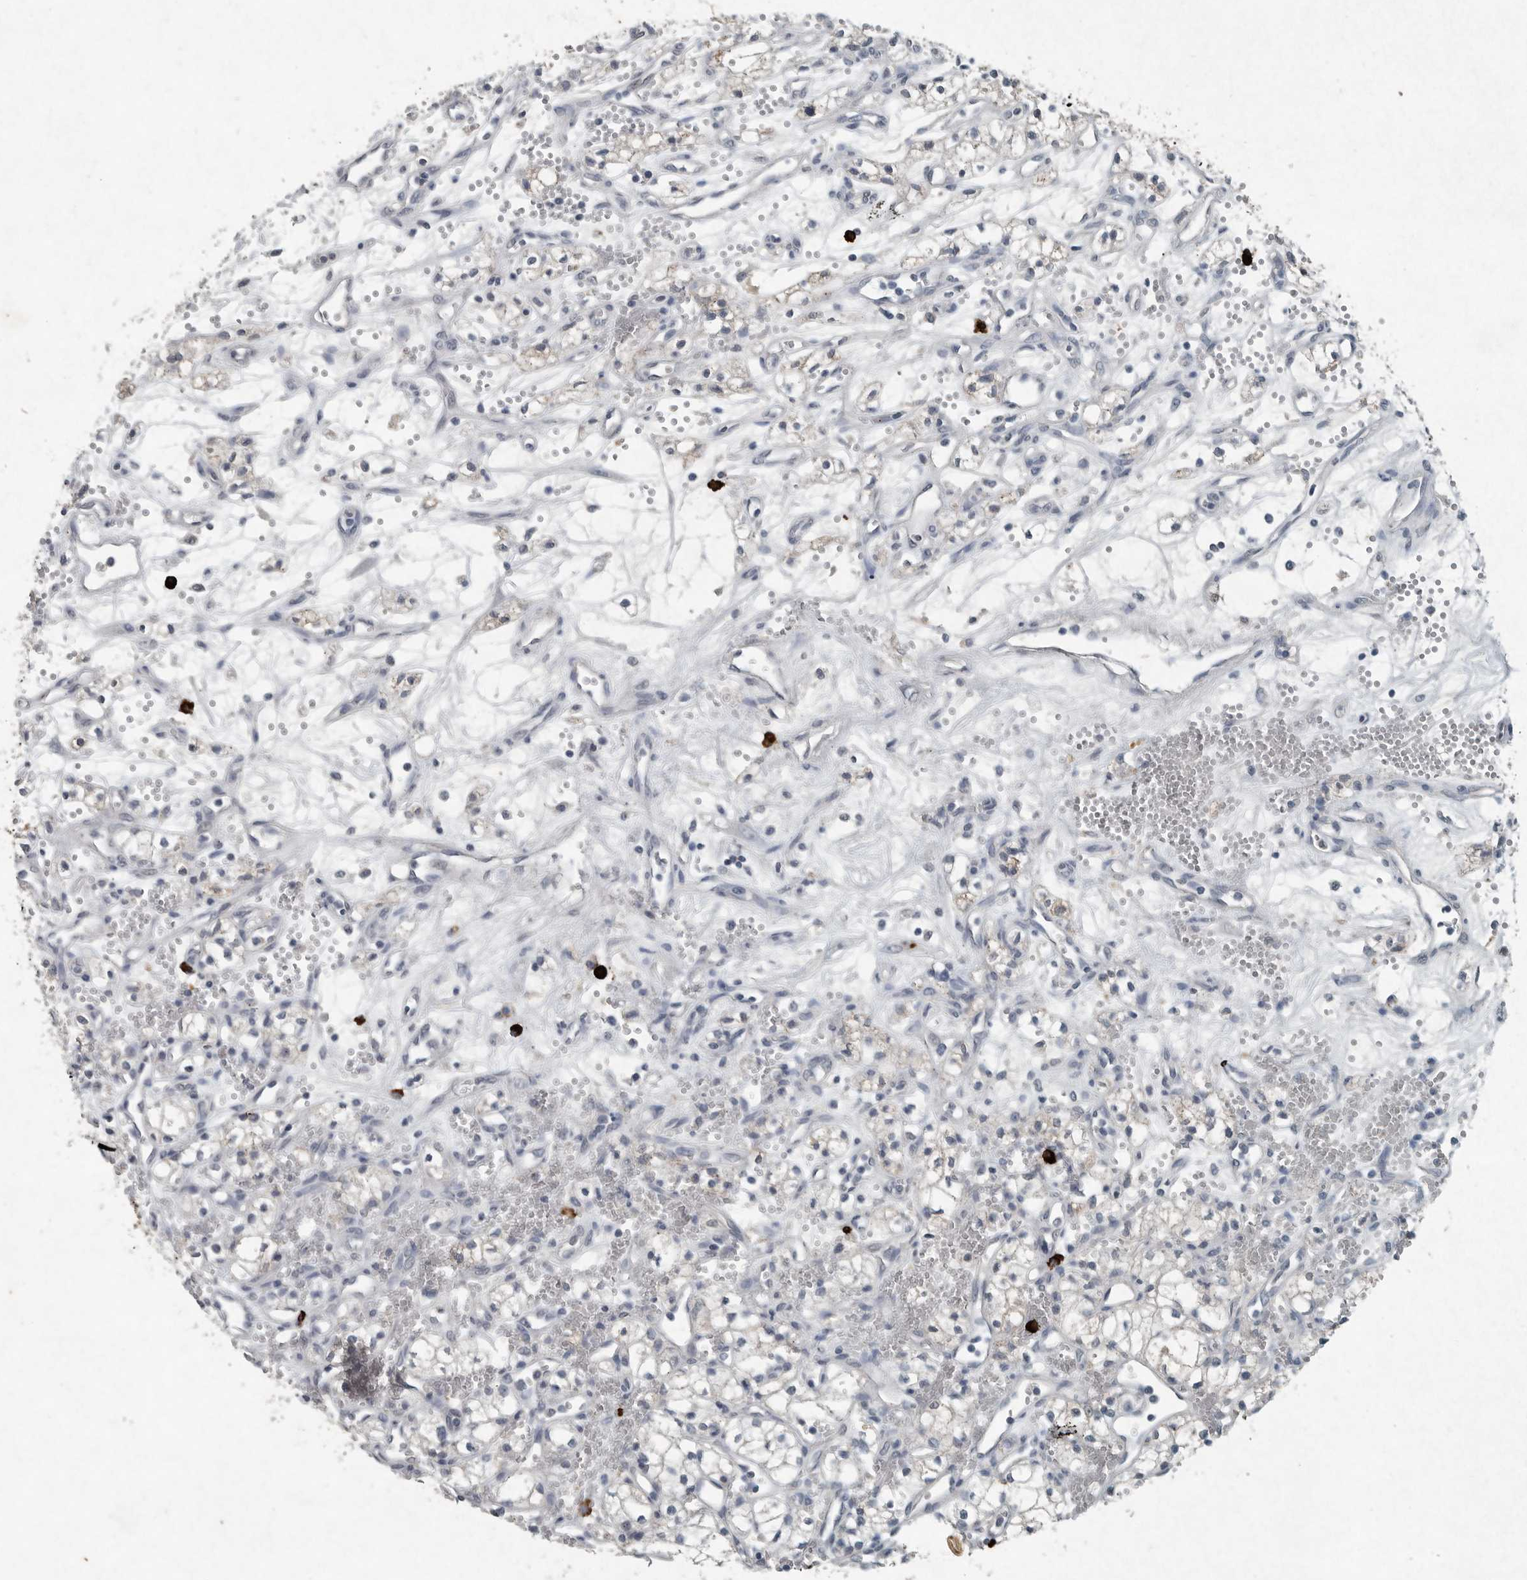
{"staining": {"intensity": "negative", "quantity": "none", "location": "none"}, "tissue": "renal cancer", "cell_type": "Tumor cells", "image_type": "cancer", "snomed": [{"axis": "morphology", "description": "Adenocarcinoma, NOS"}, {"axis": "topography", "description": "Kidney"}], "caption": "The photomicrograph shows no significant expression in tumor cells of renal cancer.", "gene": "IL20", "patient": {"sex": "male", "age": 59}}